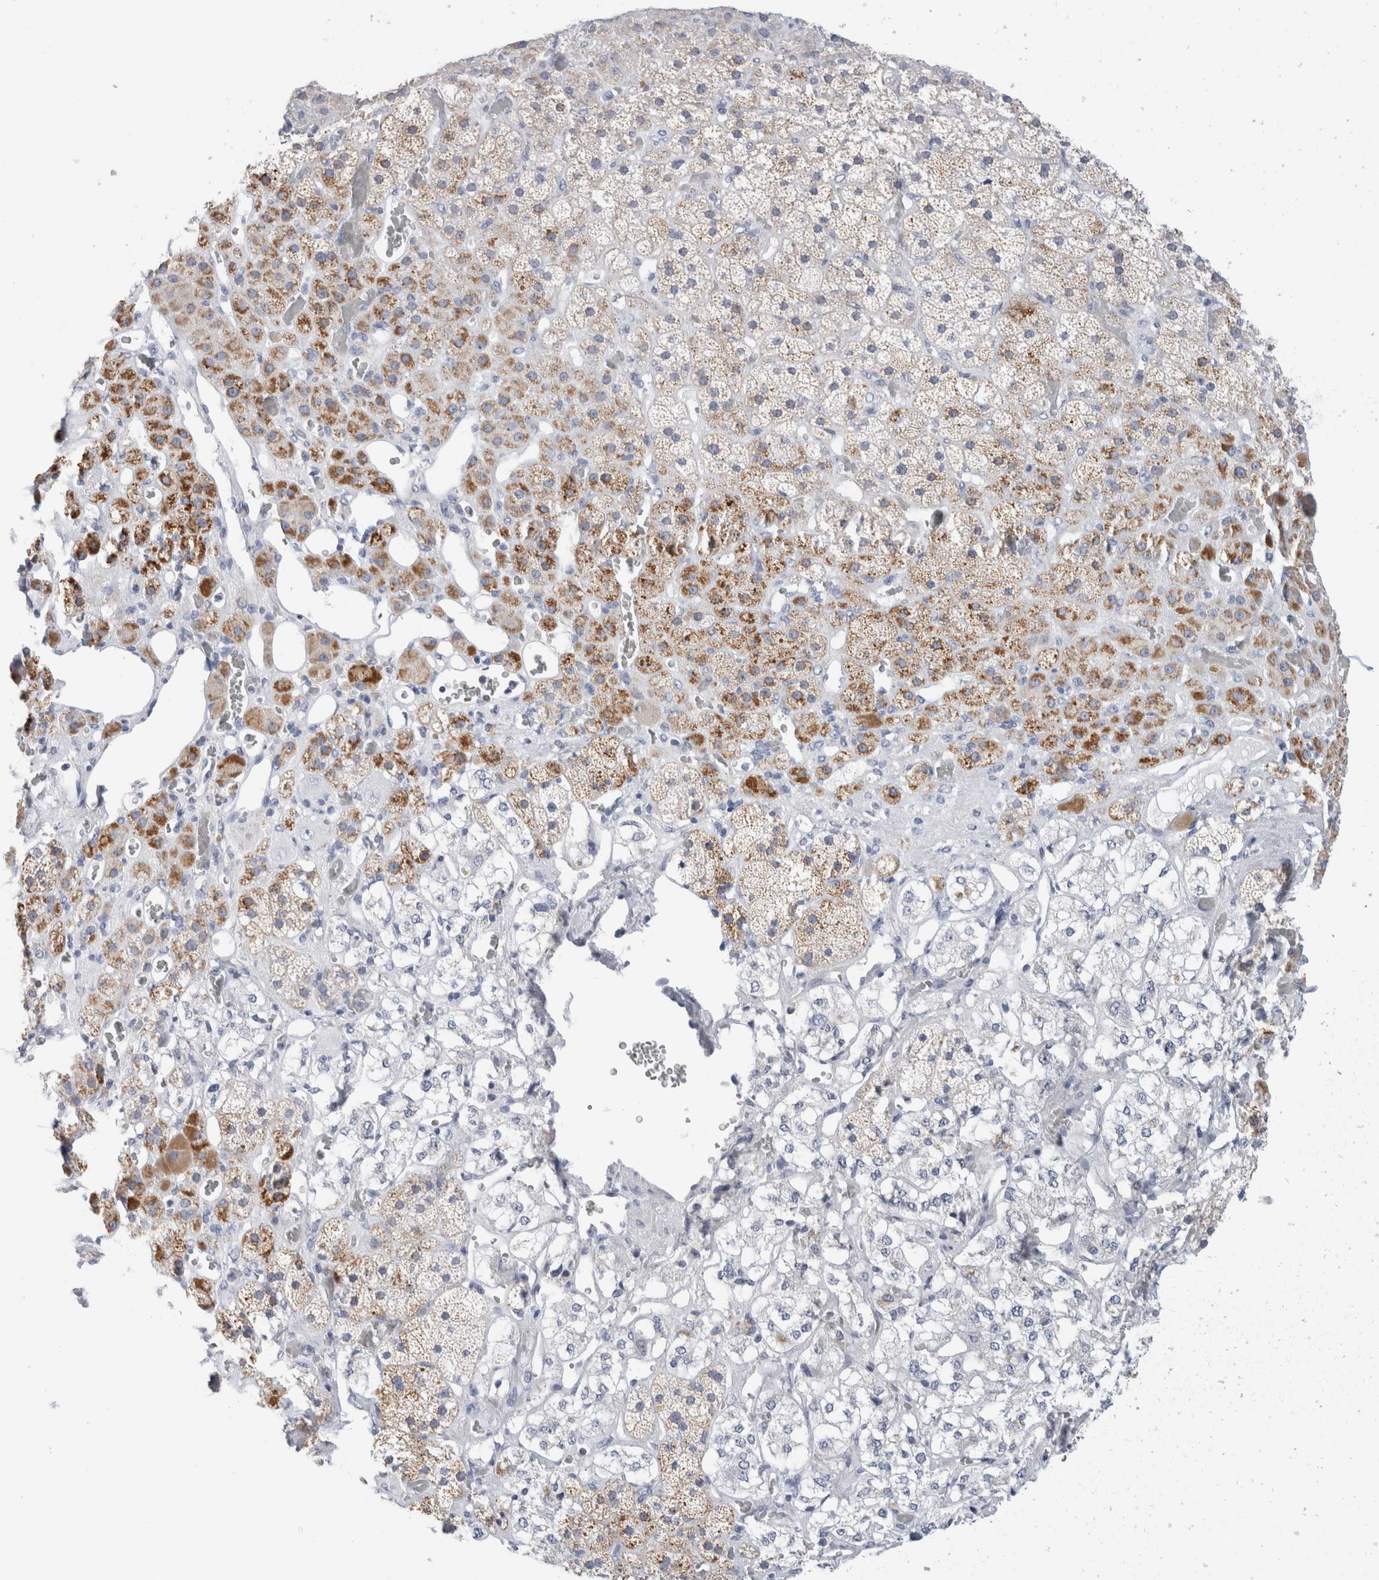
{"staining": {"intensity": "moderate", "quantity": "25%-75%", "location": "cytoplasmic/membranous"}, "tissue": "adrenal gland", "cell_type": "Glandular cells", "image_type": "normal", "snomed": [{"axis": "morphology", "description": "Normal tissue, NOS"}, {"axis": "topography", "description": "Adrenal gland"}], "caption": "An immunohistochemistry image of benign tissue is shown. Protein staining in brown labels moderate cytoplasmic/membranous positivity in adrenal gland within glandular cells.", "gene": "ECHDC2", "patient": {"sex": "male", "age": 57}}